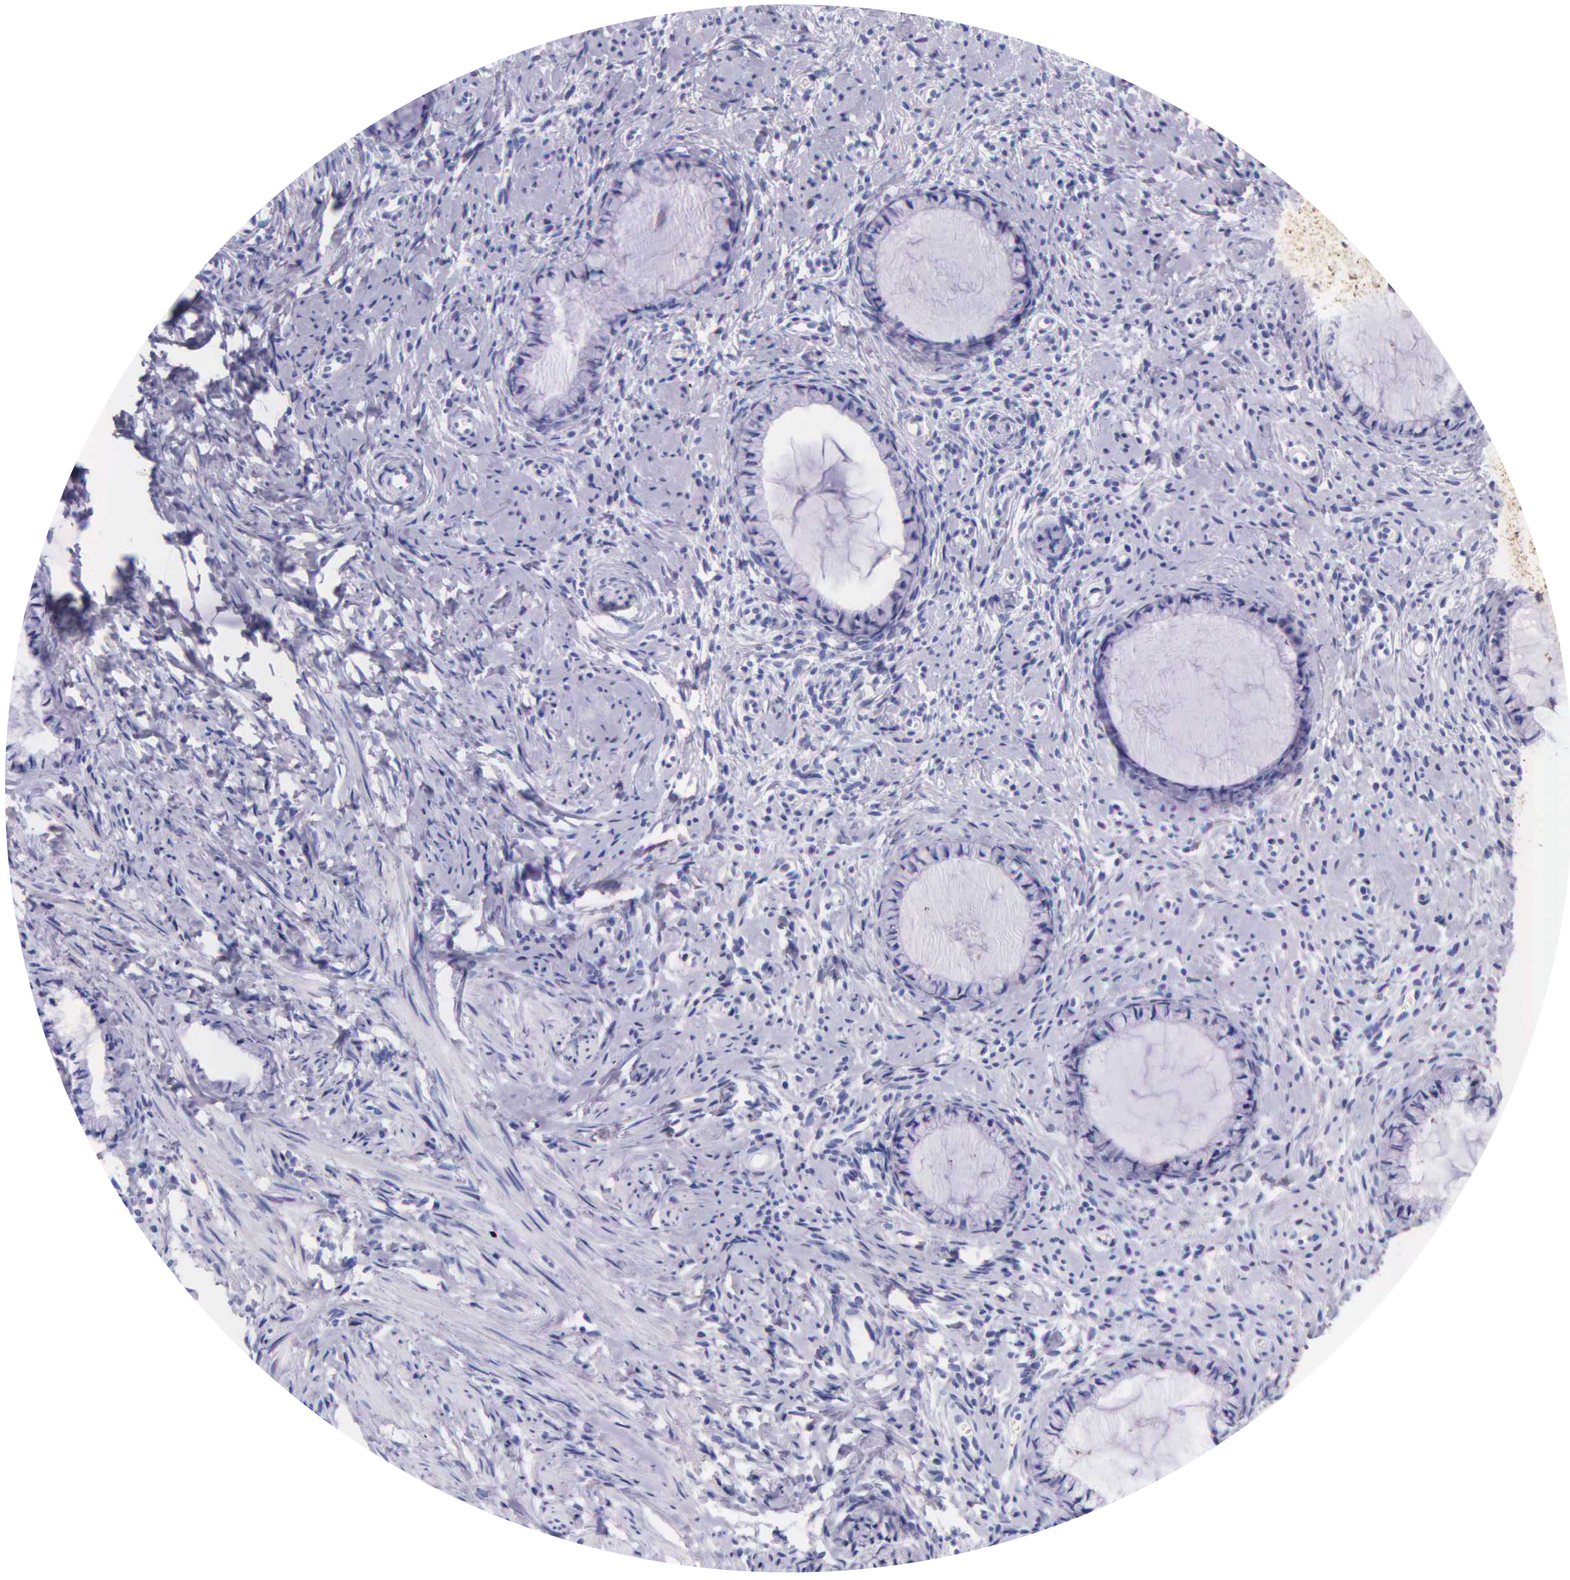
{"staining": {"intensity": "negative", "quantity": "none", "location": "none"}, "tissue": "cervix", "cell_type": "Glandular cells", "image_type": "normal", "snomed": [{"axis": "morphology", "description": "Normal tissue, NOS"}, {"axis": "topography", "description": "Cervix"}], "caption": "High magnification brightfield microscopy of unremarkable cervix stained with DAB (brown) and counterstained with hematoxylin (blue): glandular cells show no significant staining.", "gene": "KLK2", "patient": {"sex": "female", "age": 70}}